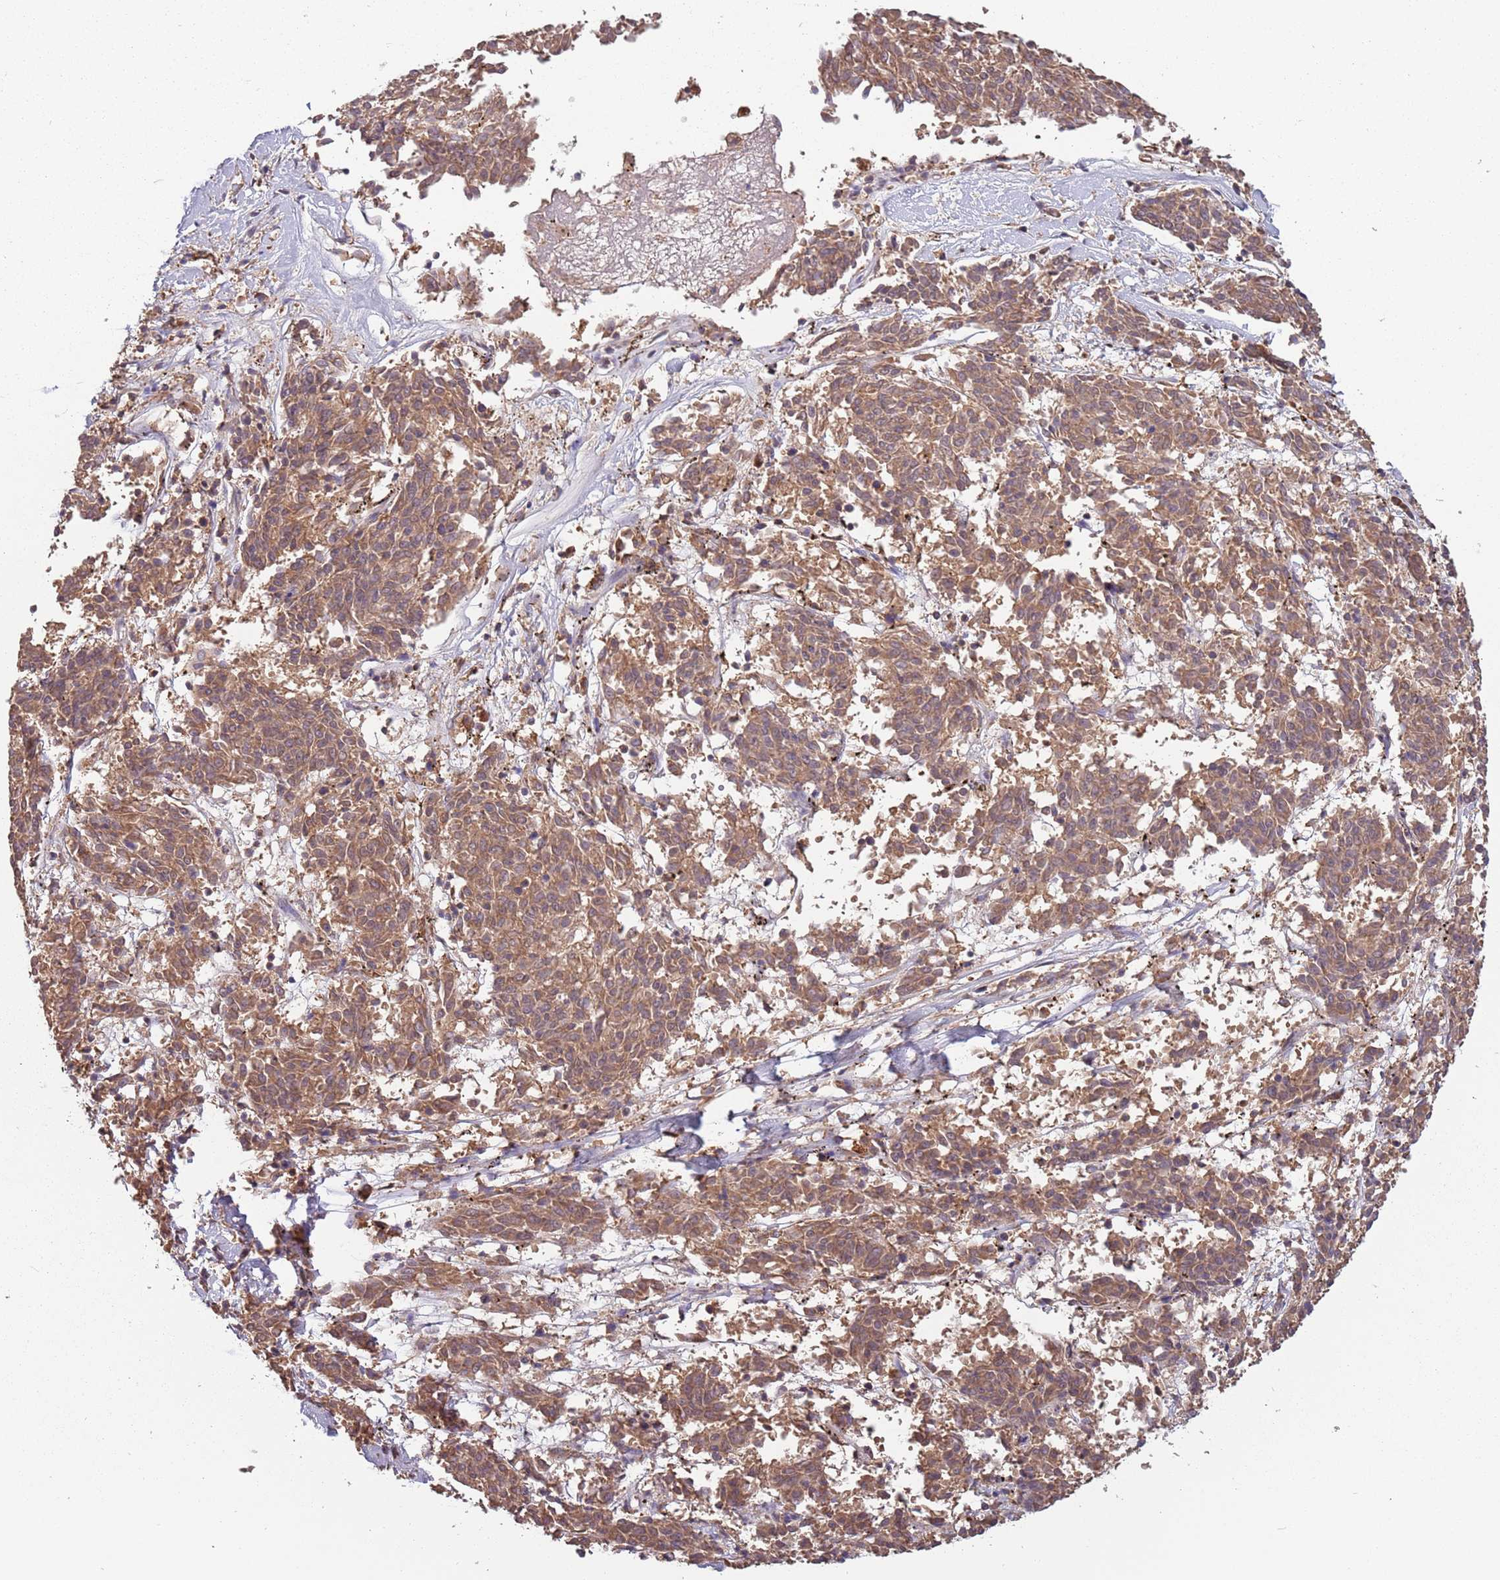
{"staining": {"intensity": "moderate", "quantity": ">75%", "location": "cytoplasmic/membranous"}, "tissue": "melanoma", "cell_type": "Tumor cells", "image_type": "cancer", "snomed": [{"axis": "morphology", "description": "Malignant melanoma, NOS"}, {"axis": "topography", "description": "Skin"}], "caption": "Immunohistochemistry (IHC) (DAB (3,3'-diaminobenzidine)) staining of human malignant melanoma reveals moderate cytoplasmic/membranous protein positivity in about >75% of tumor cells.", "gene": "USP32", "patient": {"sex": "female", "age": 72}}